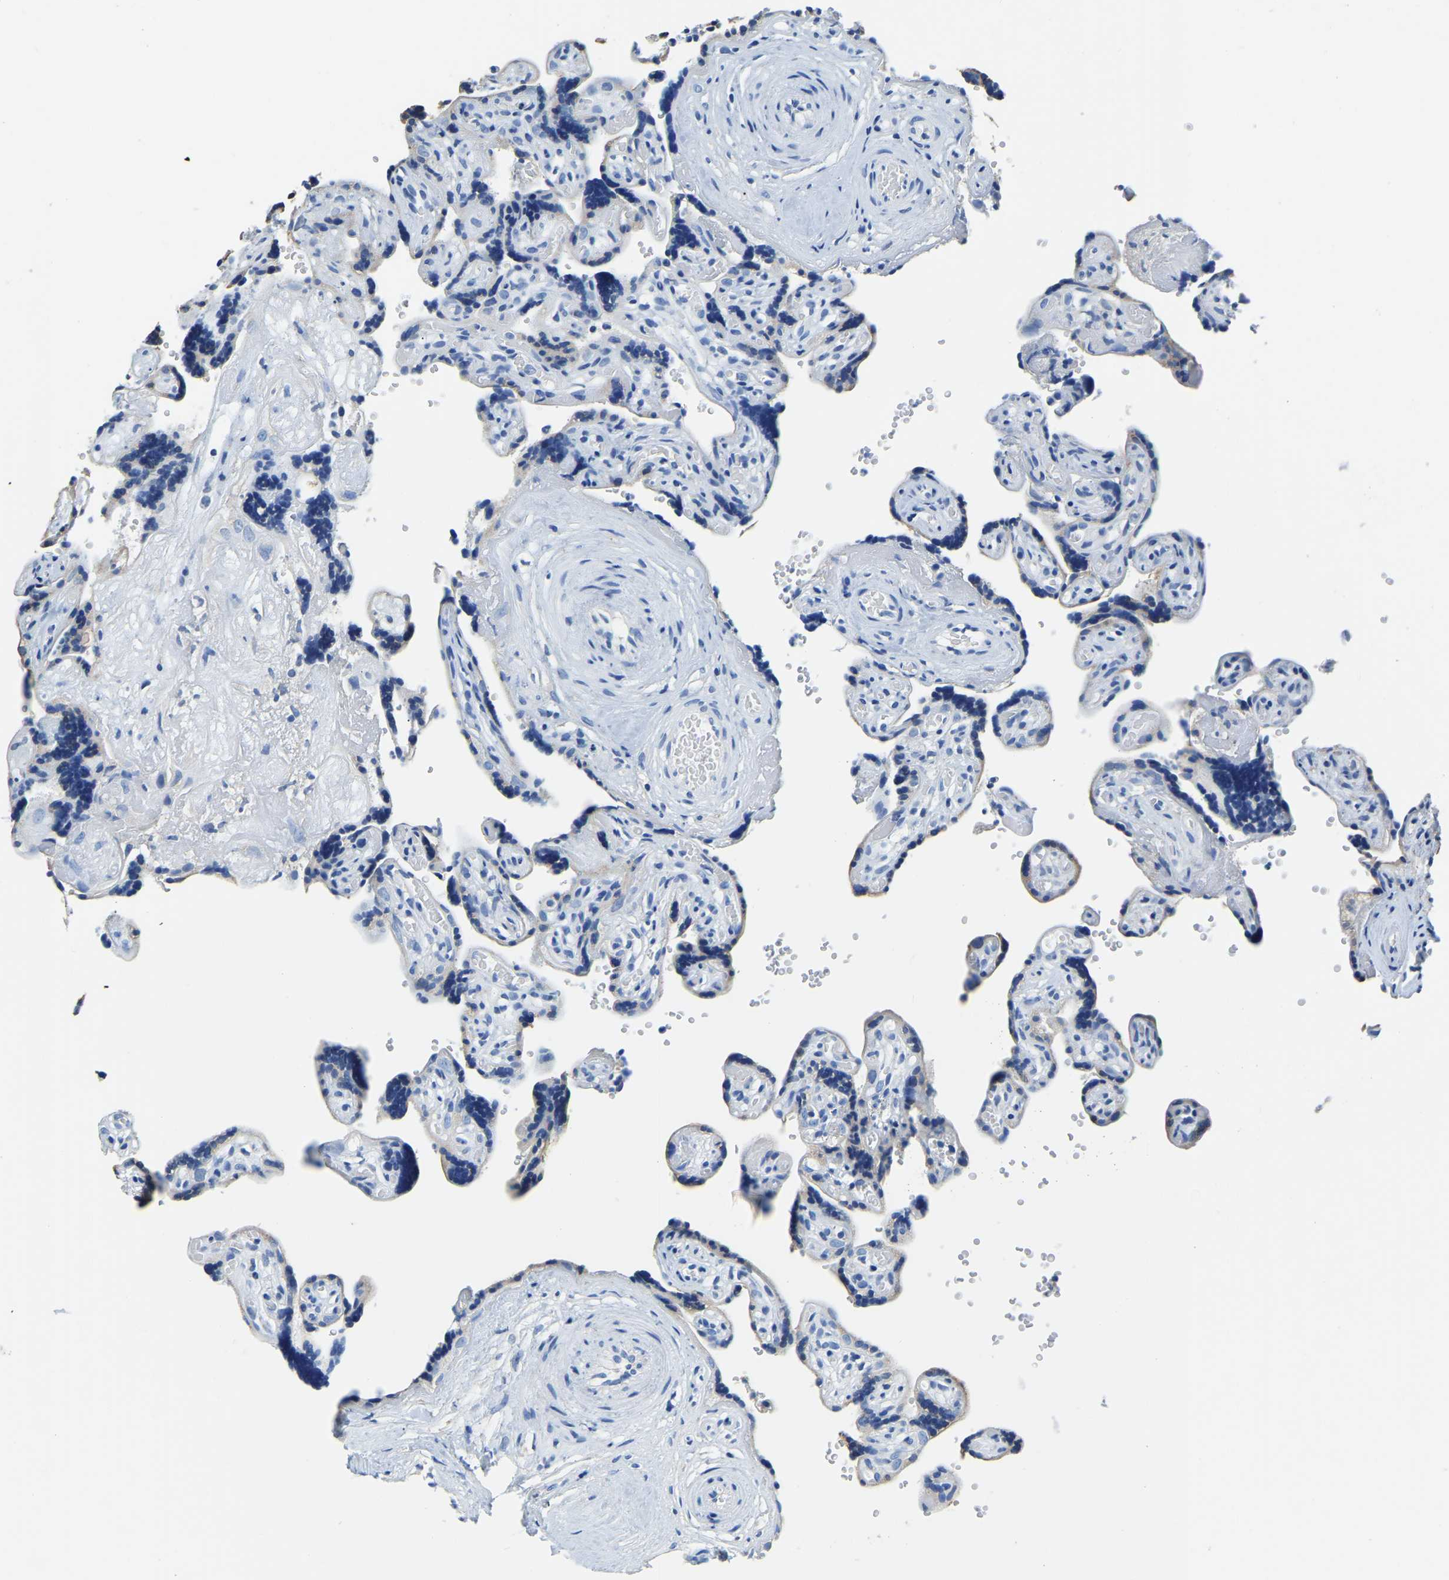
{"staining": {"intensity": "negative", "quantity": "none", "location": "none"}, "tissue": "placenta", "cell_type": "Decidual cells", "image_type": "normal", "snomed": [{"axis": "morphology", "description": "Normal tissue, NOS"}, {"axis": "topography", "description": "Placenta"}], "caption": "Immunohistochemistry of benign human placenta shows no expression in decidual cells.", "gene": "ZDHHC13", "patient": {"sex": "female", "age": 30}}